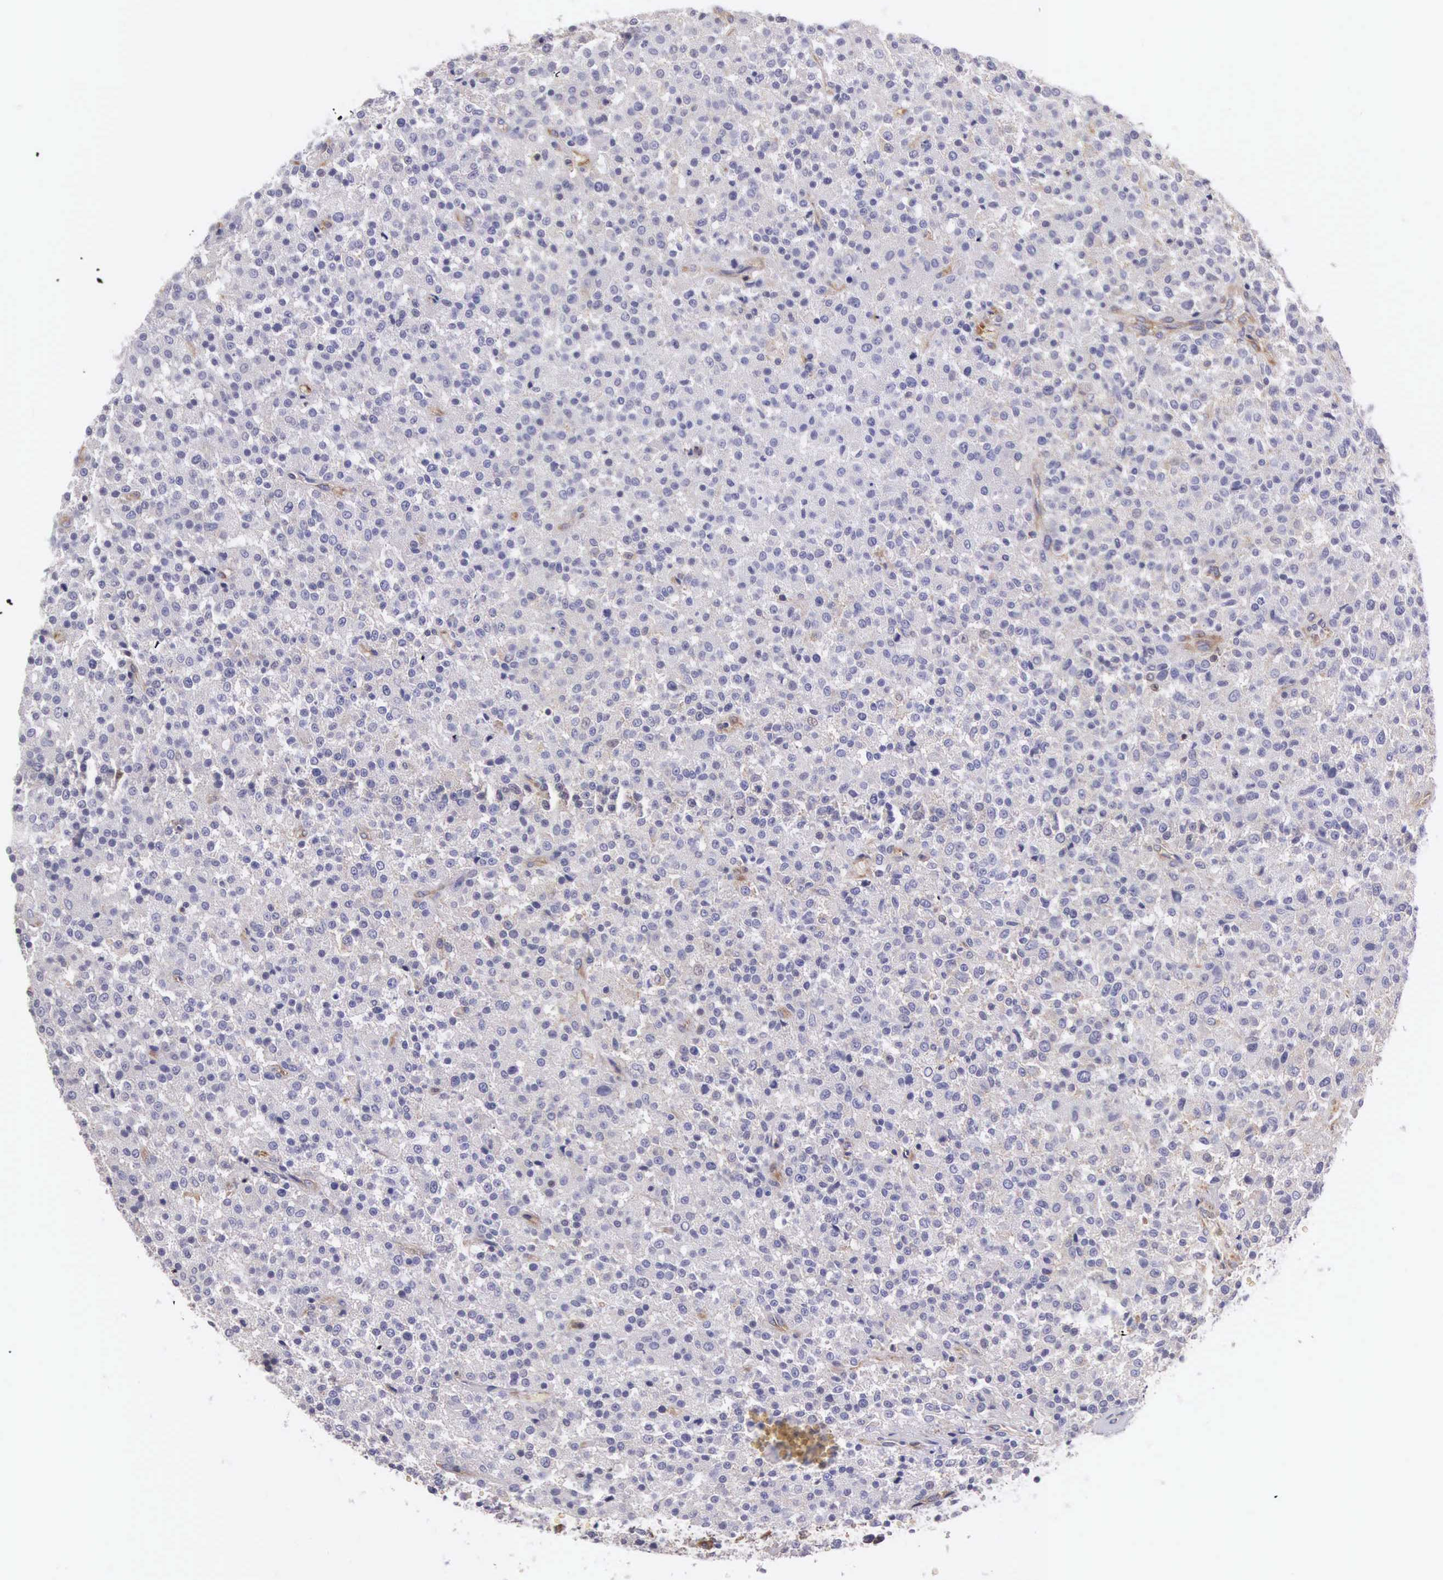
{"staining": {"intensity": "negative", "quantity": "none", "location": "none"}, "tissue": "testis cancer", "cell_type": "Tumor cells", "image_type": "cancer", "snomed": [{"axis": "morphology", "description": "Seminoma, NOS"}, {"axis": "topography", "description": "Testis"}], "caption": "Immunohistochemistry image of human seminoma (testis) stained for a protein (brown), which demonstrates no positivity in tumor cells. (Stains: DAB immunohistochemistry (IHC) with hematoxylin counter stain, Microscopy: brightfield microscopy at high magnification).", "gene": "OSBPL3", "patient": {"sex": "male", "age": 59}}